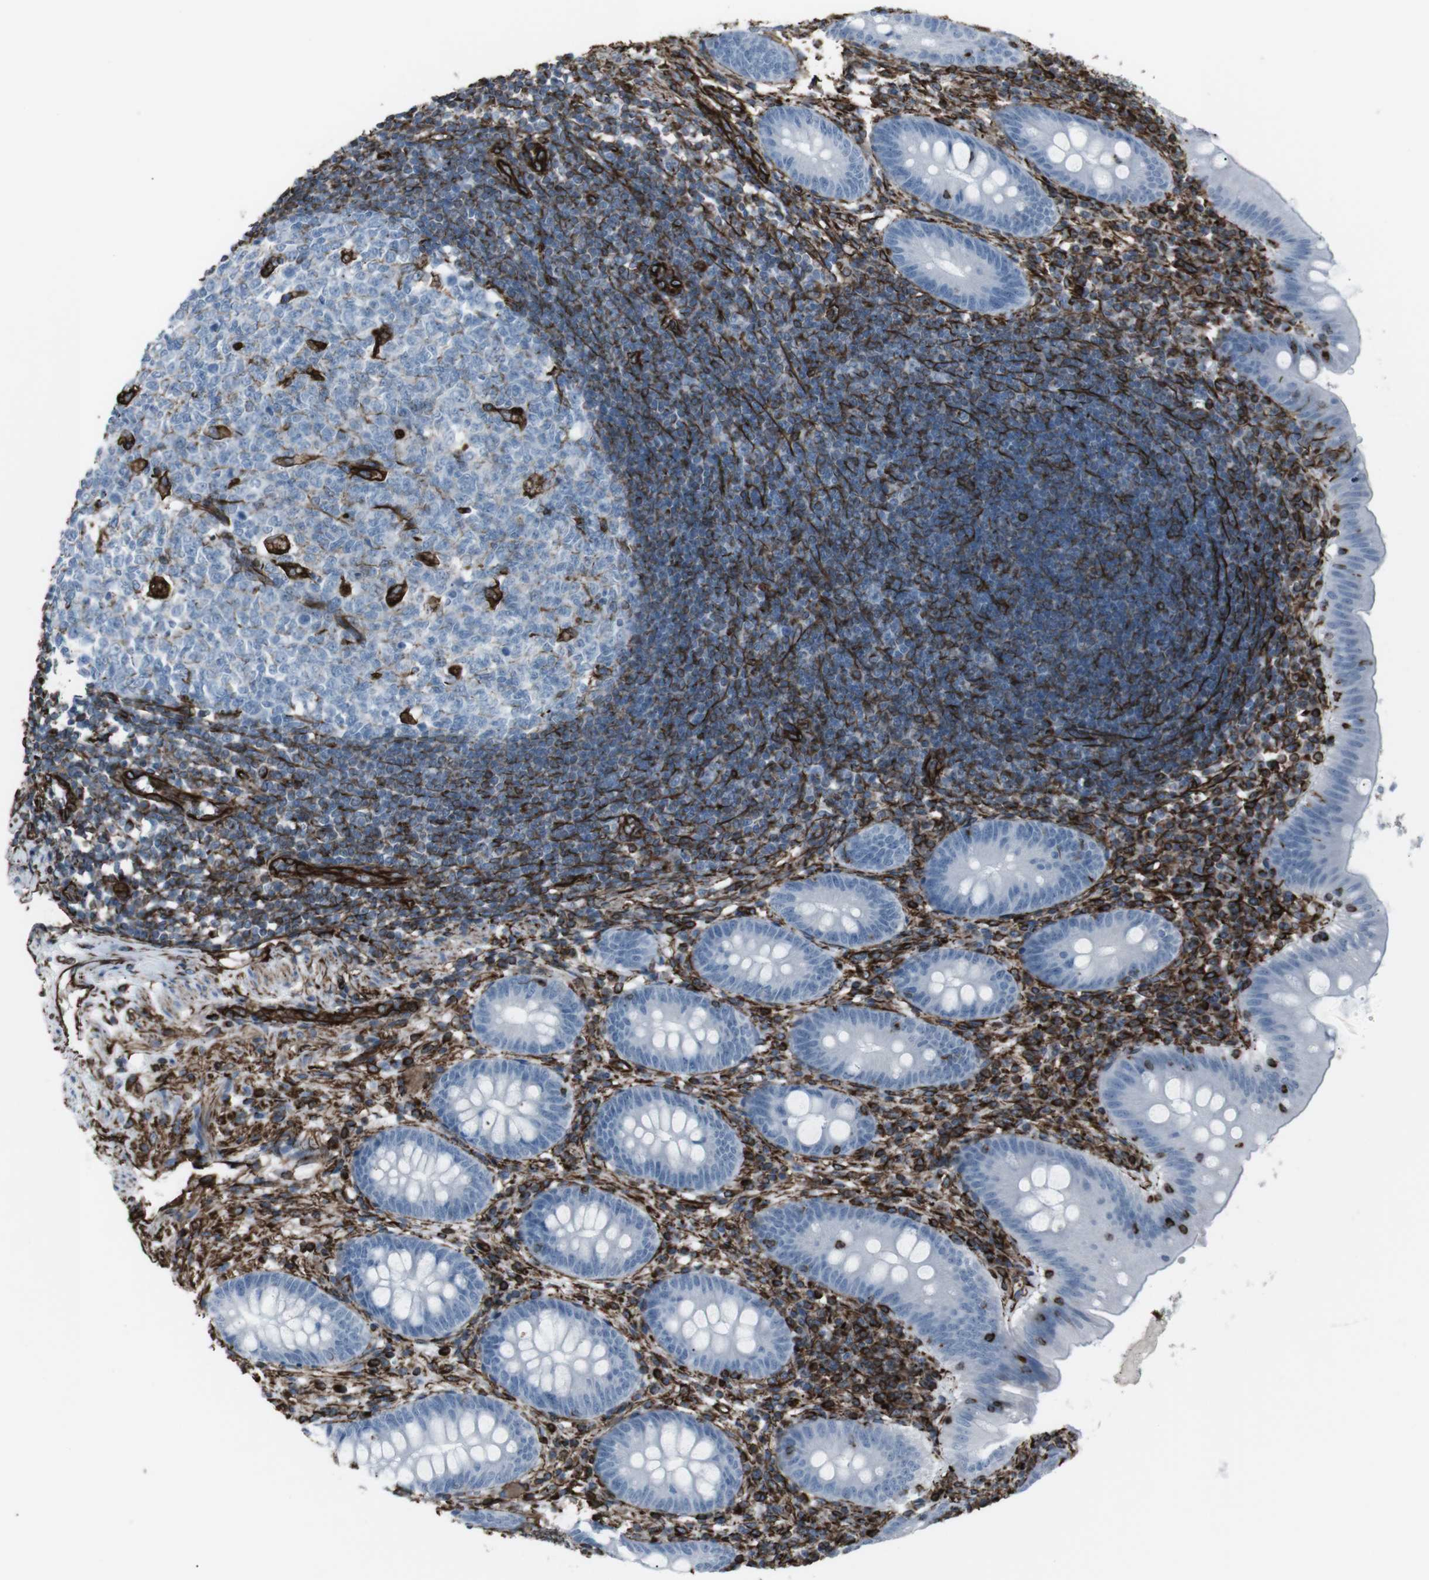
{"staining": {"intensity": "negative", "quantity": "none", "location": "none"}, "tissue": "appendix", "cell_type": "Glandular cells", "image_type": "normal", "snomed": [{"axis": "morphology", "description": "Normal tissue, NOS"}, {"axis": "topography", "description": "Appendix"}], "caption": "Glandular cells are negative for brown protein staining in unremarkable appendix. Nuclei are stained in blue.", "gene": "ZDHHC6", "patient": {"sex": "male", "age": 56}}